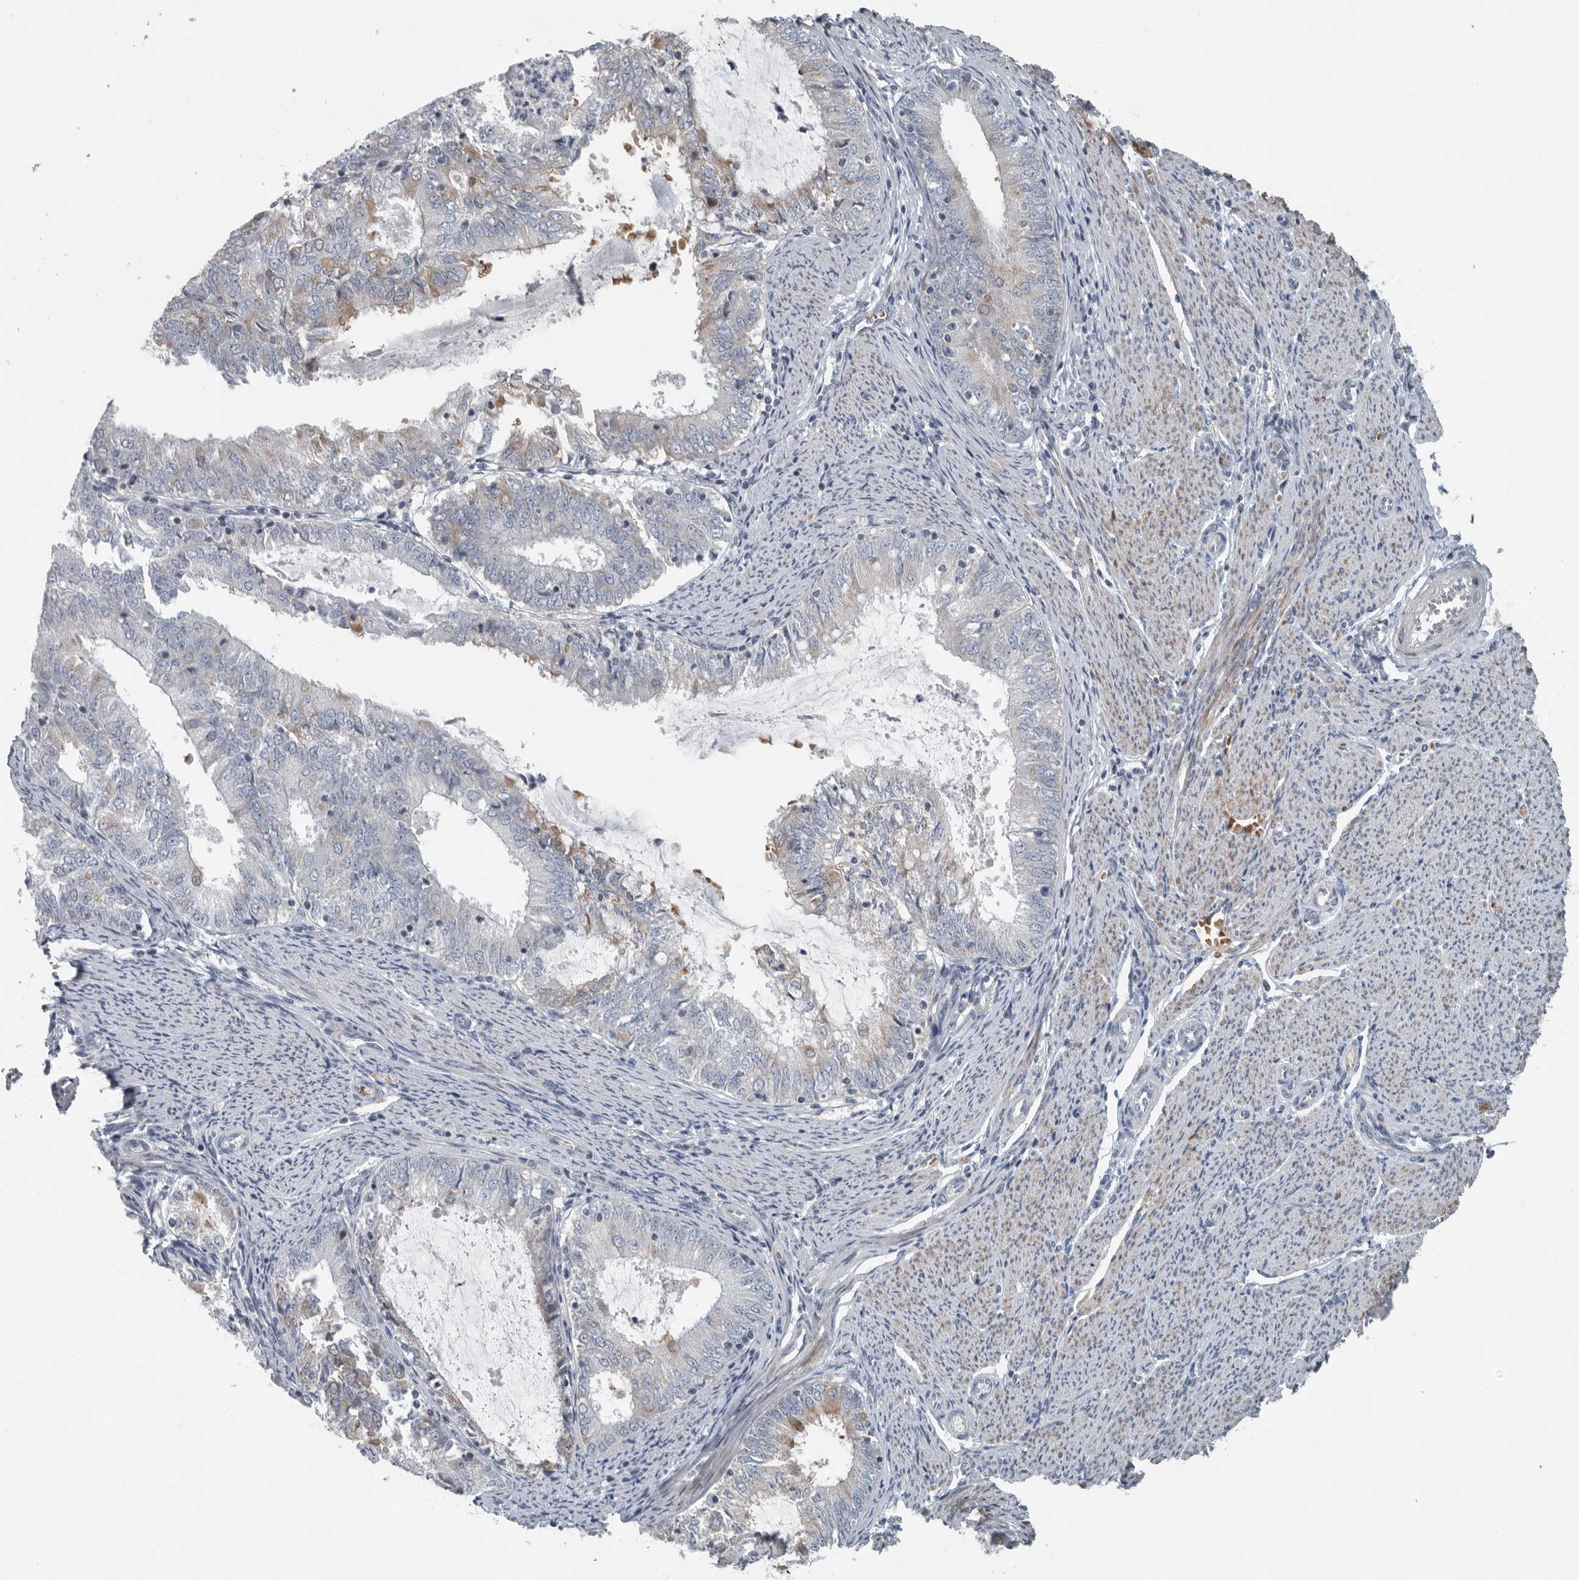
{"staining": {"intensity": "negative", "quantity": "none", "location": "none"}, "tissue": "endometrial cancer", "cell_type": "Tumor cells", "image_type": "cancer", "snomed": [{"axis": "morphology", "description": "Adenocarcinoma, NOS"}, {"axis": "topography", "description": "Endometrium"}], "caption": "Endometrial adenocarcinoma was stained to show a protein in brown. There is no significant positivity in tumor cells.", "gene": "MPP3", "patient": {"sex": "female", "age": 57}}